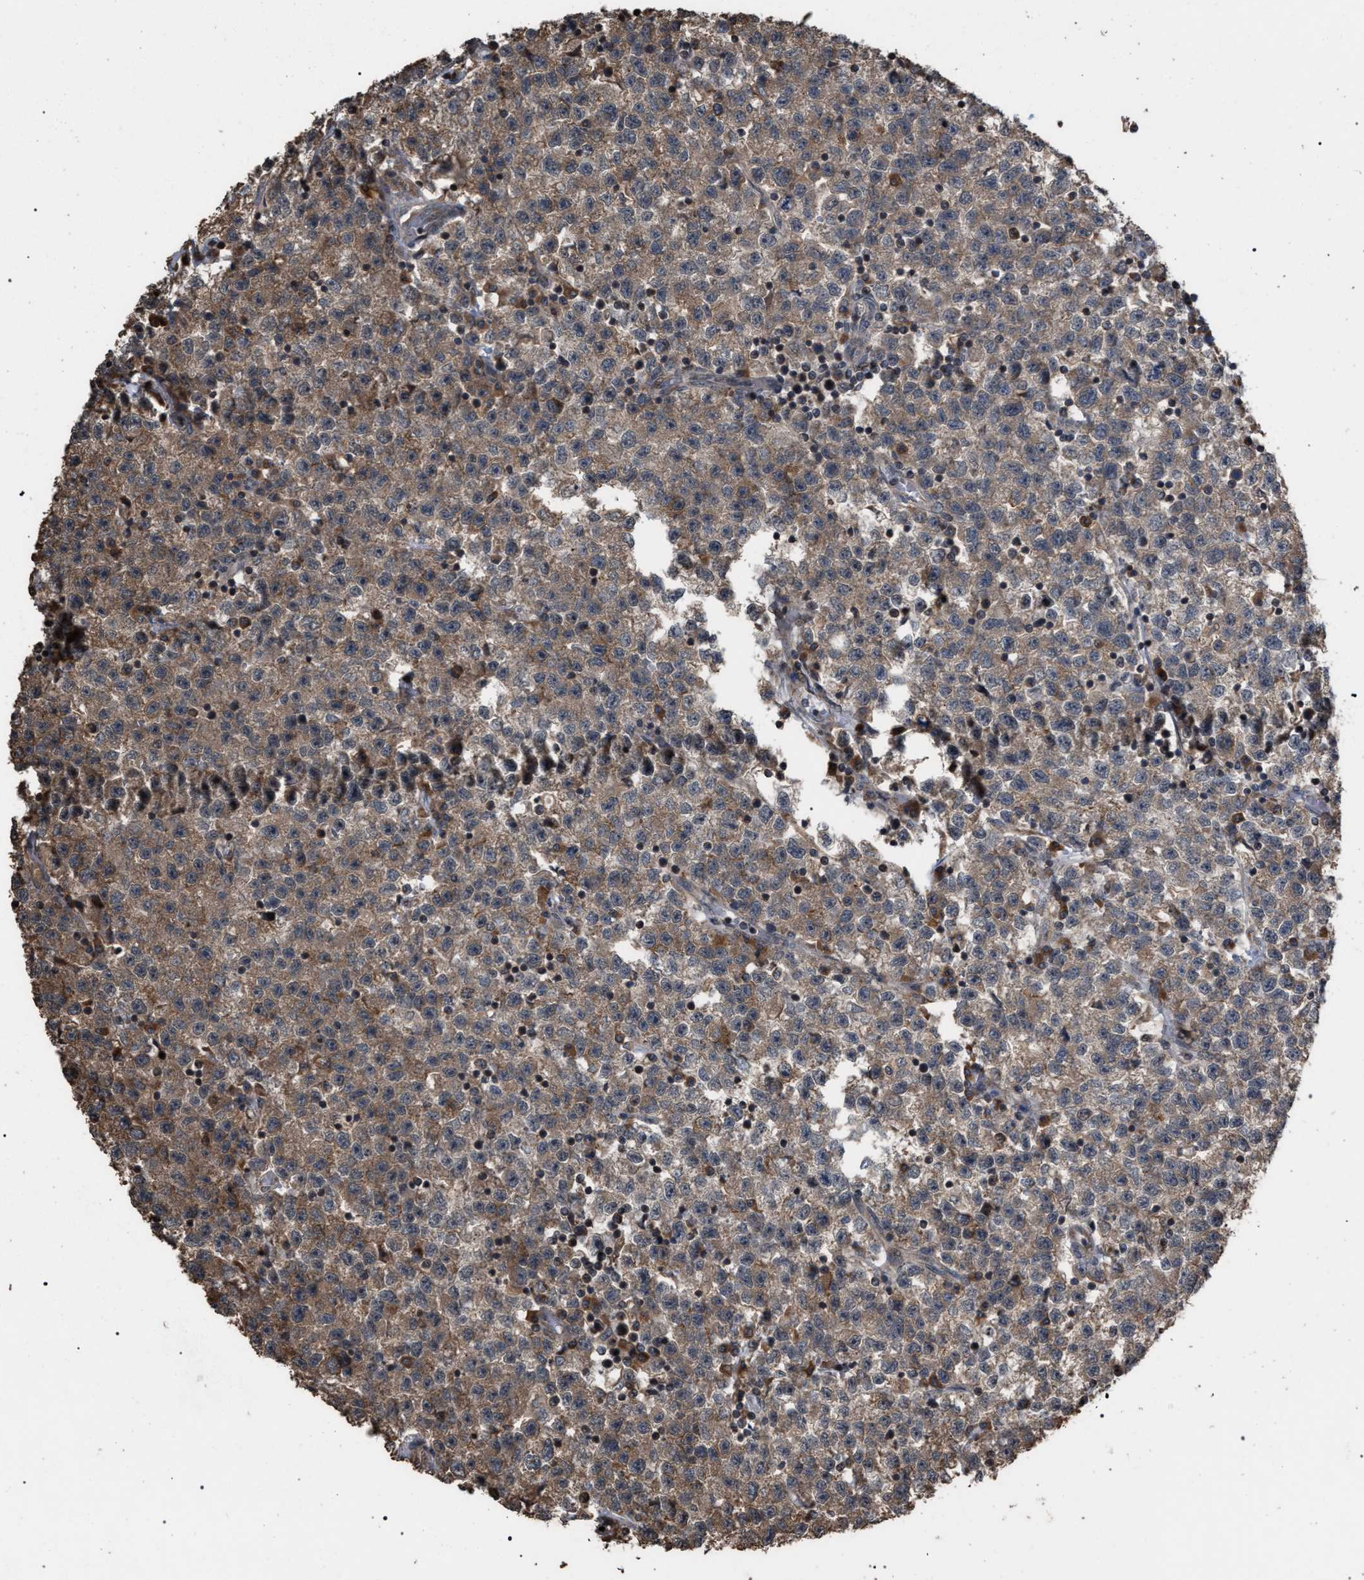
{"staining": {"intensity": "weak", "quantity": ">75%", "location": "cytoplasmic/membranous"}, "tissue": "testis cancer", "cell_type": "Tumor cells", "image_type": "cancer", "snomed": [{"axis": "morphology", "description": "Seminoma, NOS"}, {"axis": "topography", "description": "Testis"}], "caption": "Immunohistochemistry (DAB) staining of human testis seminoma reveals weak cytoplasmic/membranous protein expression in approximately >75% of tumor cells. (Stains: DAB (3,3'-diaminobenzidine) in brown, nuclei in blue, Microscopy: brightfield microscopy at high magnification).", "gene": "NAA35", "patient": {"sex": "male", "age": 22}}